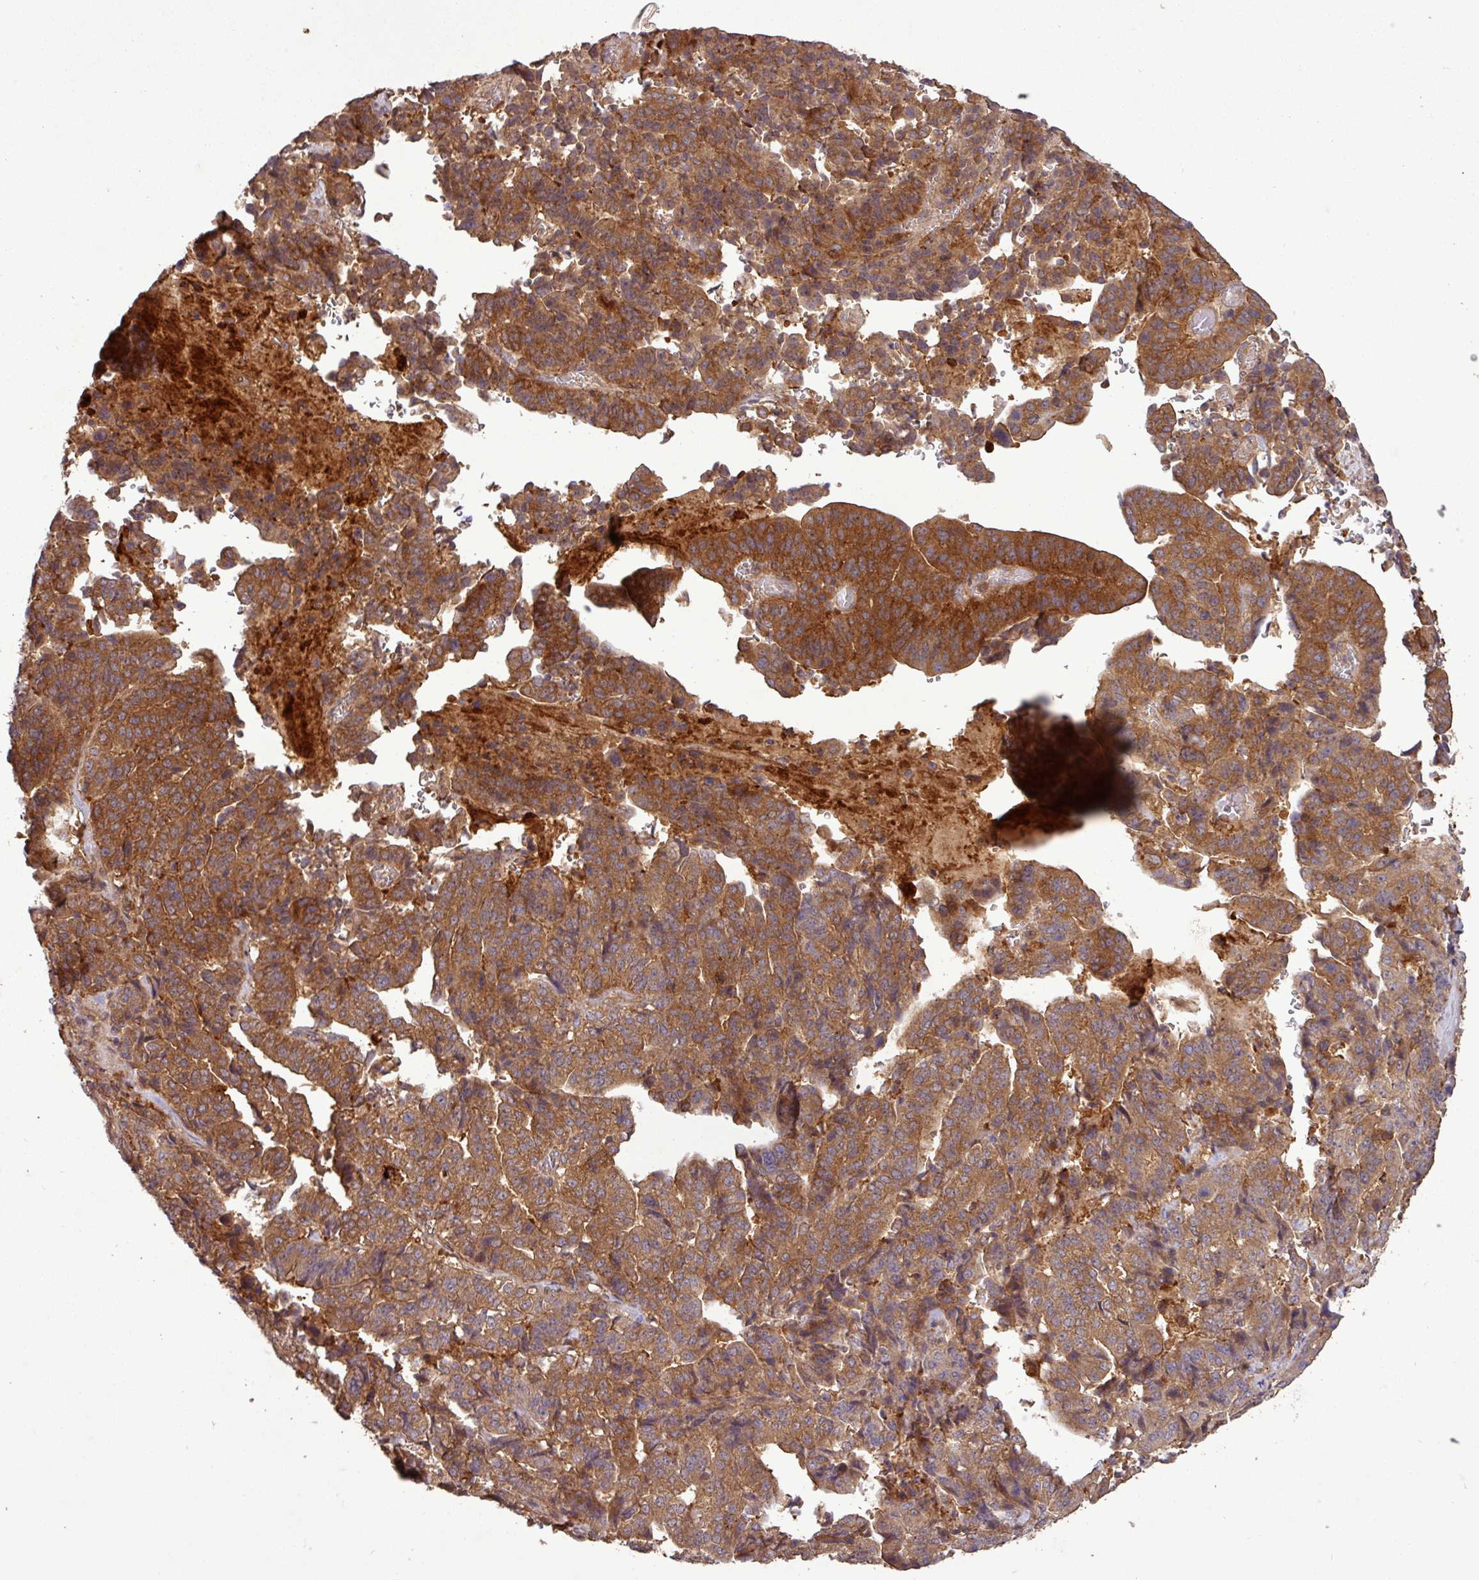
{"staining": {"intensity": "strong", "quantity": ">75%", "location": "cytoplasmic/membranous"}, "tissue": "stomach cancer", "cell_type": "Tumor cells", "image_type": "cancer", "snomed": [{"axis": "morphology", "description": "Adenocarcinoma, NOS"}, {"axis": "topography", "description": "Stomach"}], "caption": "Protein expression by immunohistochemistry (IHC) demonstrates strong cytoplasmic/membranous staining in about >75% of tumor cells in stomach adenocarcinoma. The staining was performed using DAB (3,3'-diaminobenzidine), with brown indicating positive protein expression. Nuclei are stained blue with hematoxylin.", "gene": "SIRPB2", "patient": {"sex": "male", "age": 48}}